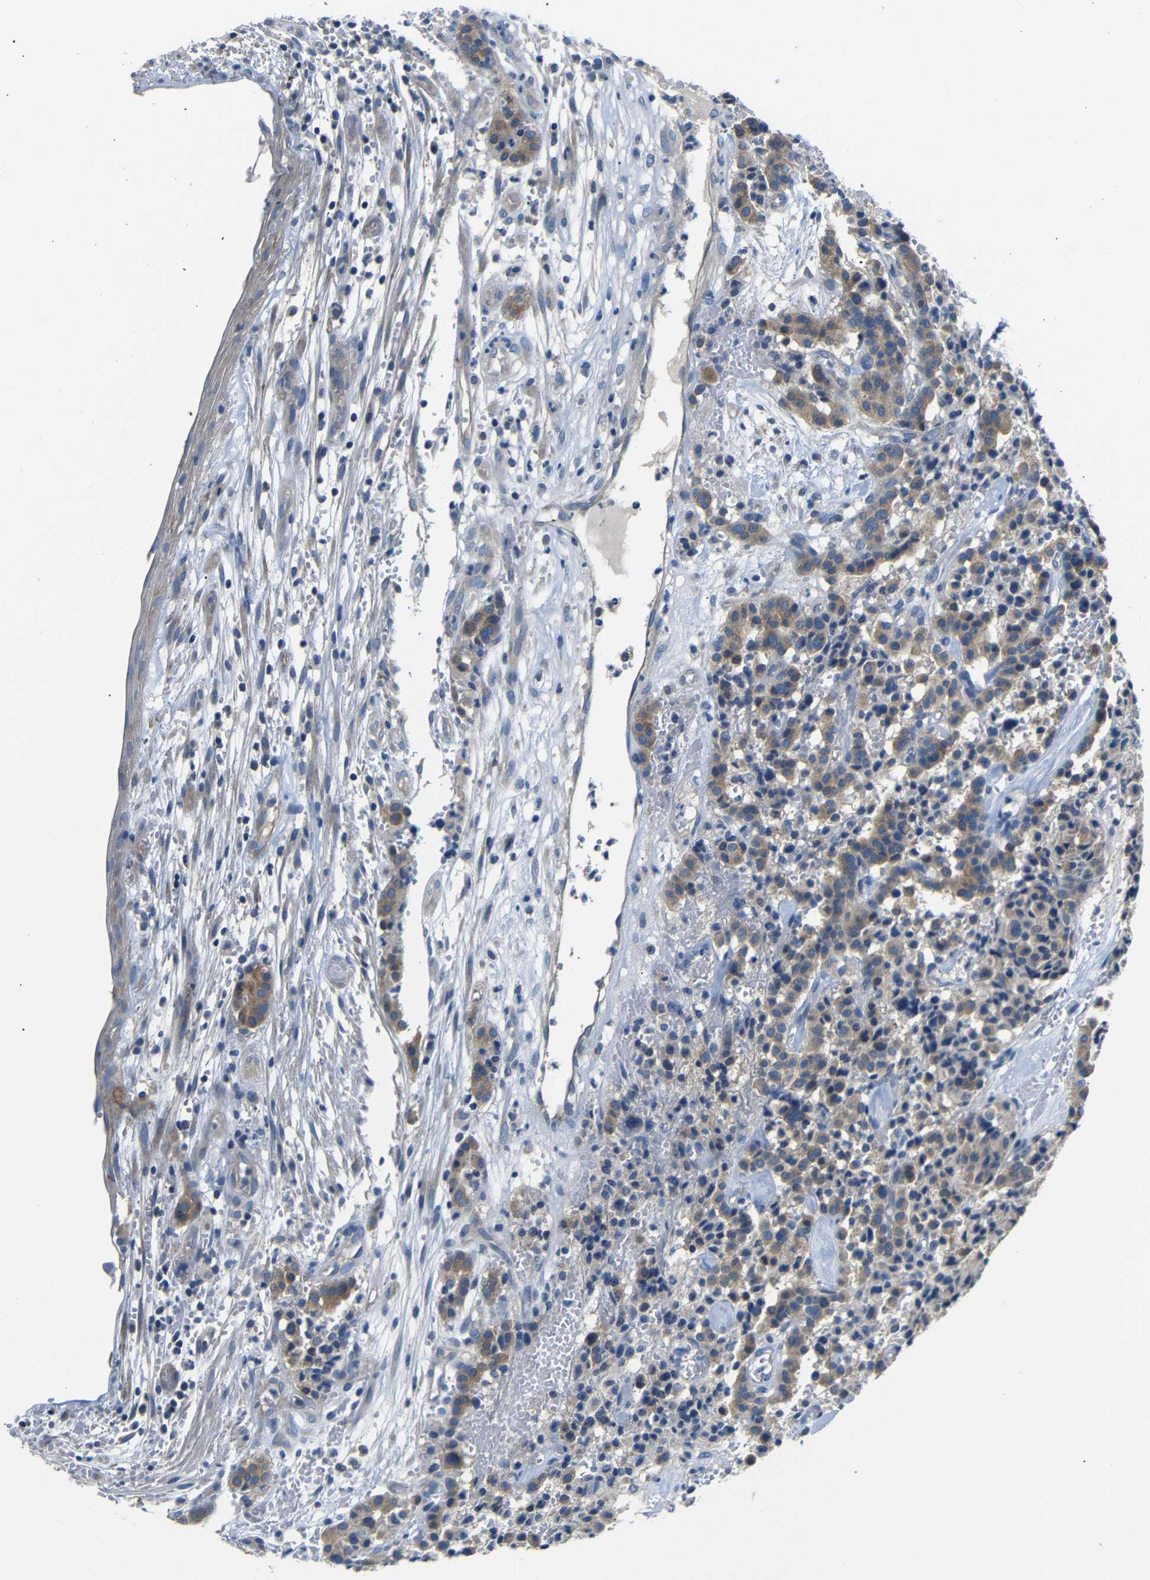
{"staining": {"intensity": "moderate", "quantity": ">75%", "location": "cytoplasmic/membranous"}, "tissue": "carcinoid", "cell_type": "Tumor cells", "image_type": "cancer", "snomed": [{"axis": "morphology", "description": "Carcinoid, malignant, NOS"}, {"axis": "topography", "description": "Lung"}], "caption": "Malignant carcinoid was stained to show a protein in brown. There is medium levels of moderate cytoplasmic/membranous positivity in about >75% of tumor cells.", "gene": "DCP1A", "patient": {"sex": "male", "age": 30}}